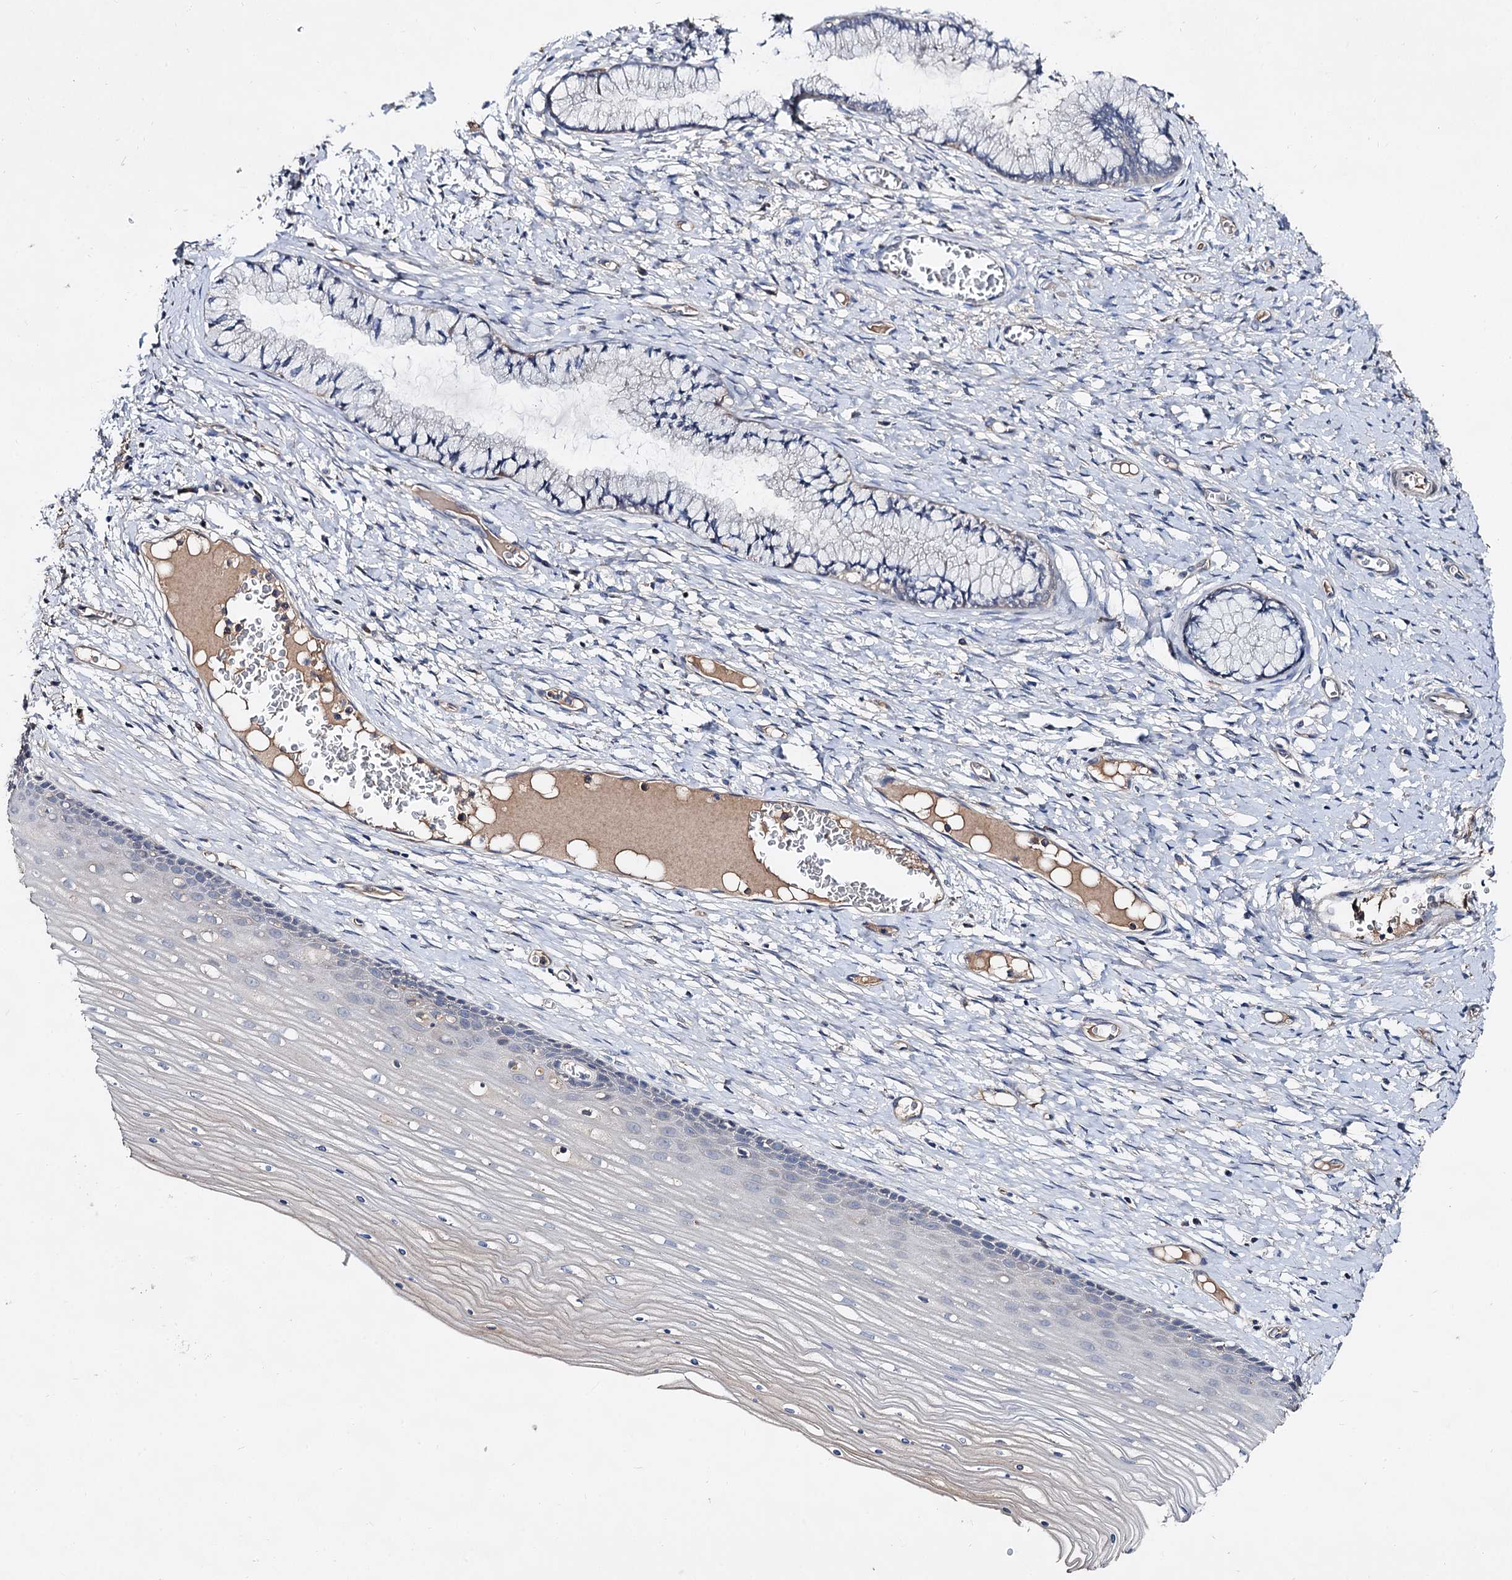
{"staining": {"intensity": "negative", "quantity": "none", "location": "none"}, "tissue": "cervix", "cell_type": "Glandular cells", "image_type": "normal", "snomed": [{"axis": "morphology", "description": "Normal tissue, NOS"}, {"axis": "topography", "description": "Cervix"}], "caption": "Protein analysis of normal cervix shows no significant expression in glandular cells. (DAB IHC, high magnification).", "gene": "HVCN1", "patient": {"sex": "female", "age": 42}}